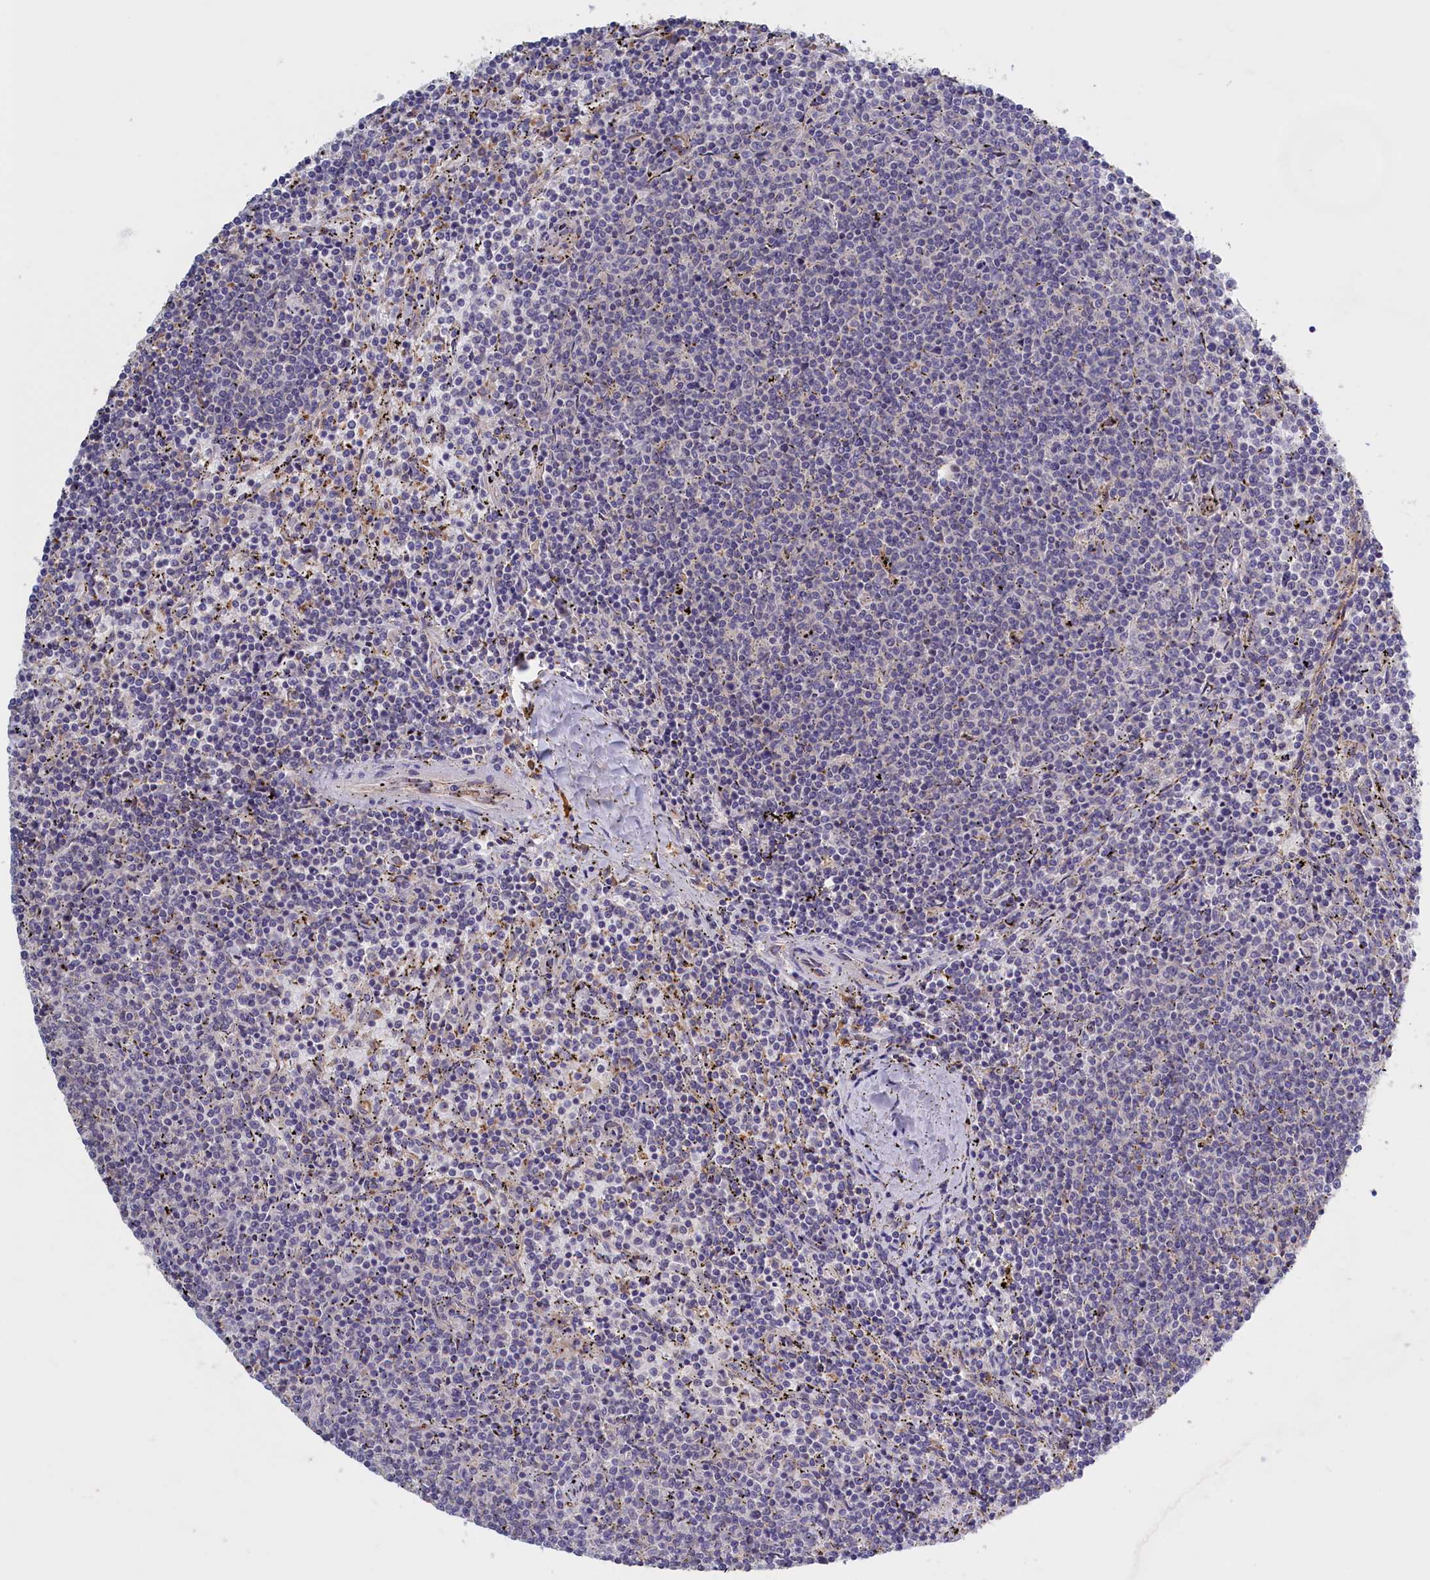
{"staining": {"intensity": "negative", "quantity": "none", "location": "none"}, "tissue": "lymphoma", "cell_type": "Tumor cells", "image_type": "cancer", "snomed": [{"axis": "morphology", "description": "Malignant lymphoma, non-Hodgkin's type, Low grade"}, {"axis": "topography", "description": "Spleen"}], "caption": "Tumor cells are negative for protein expression in human low-grade malignant lymphoma, non-Hodgkin's type.", "gene": "COL19A1", "patient": {"sex": "female", "age": 50}}